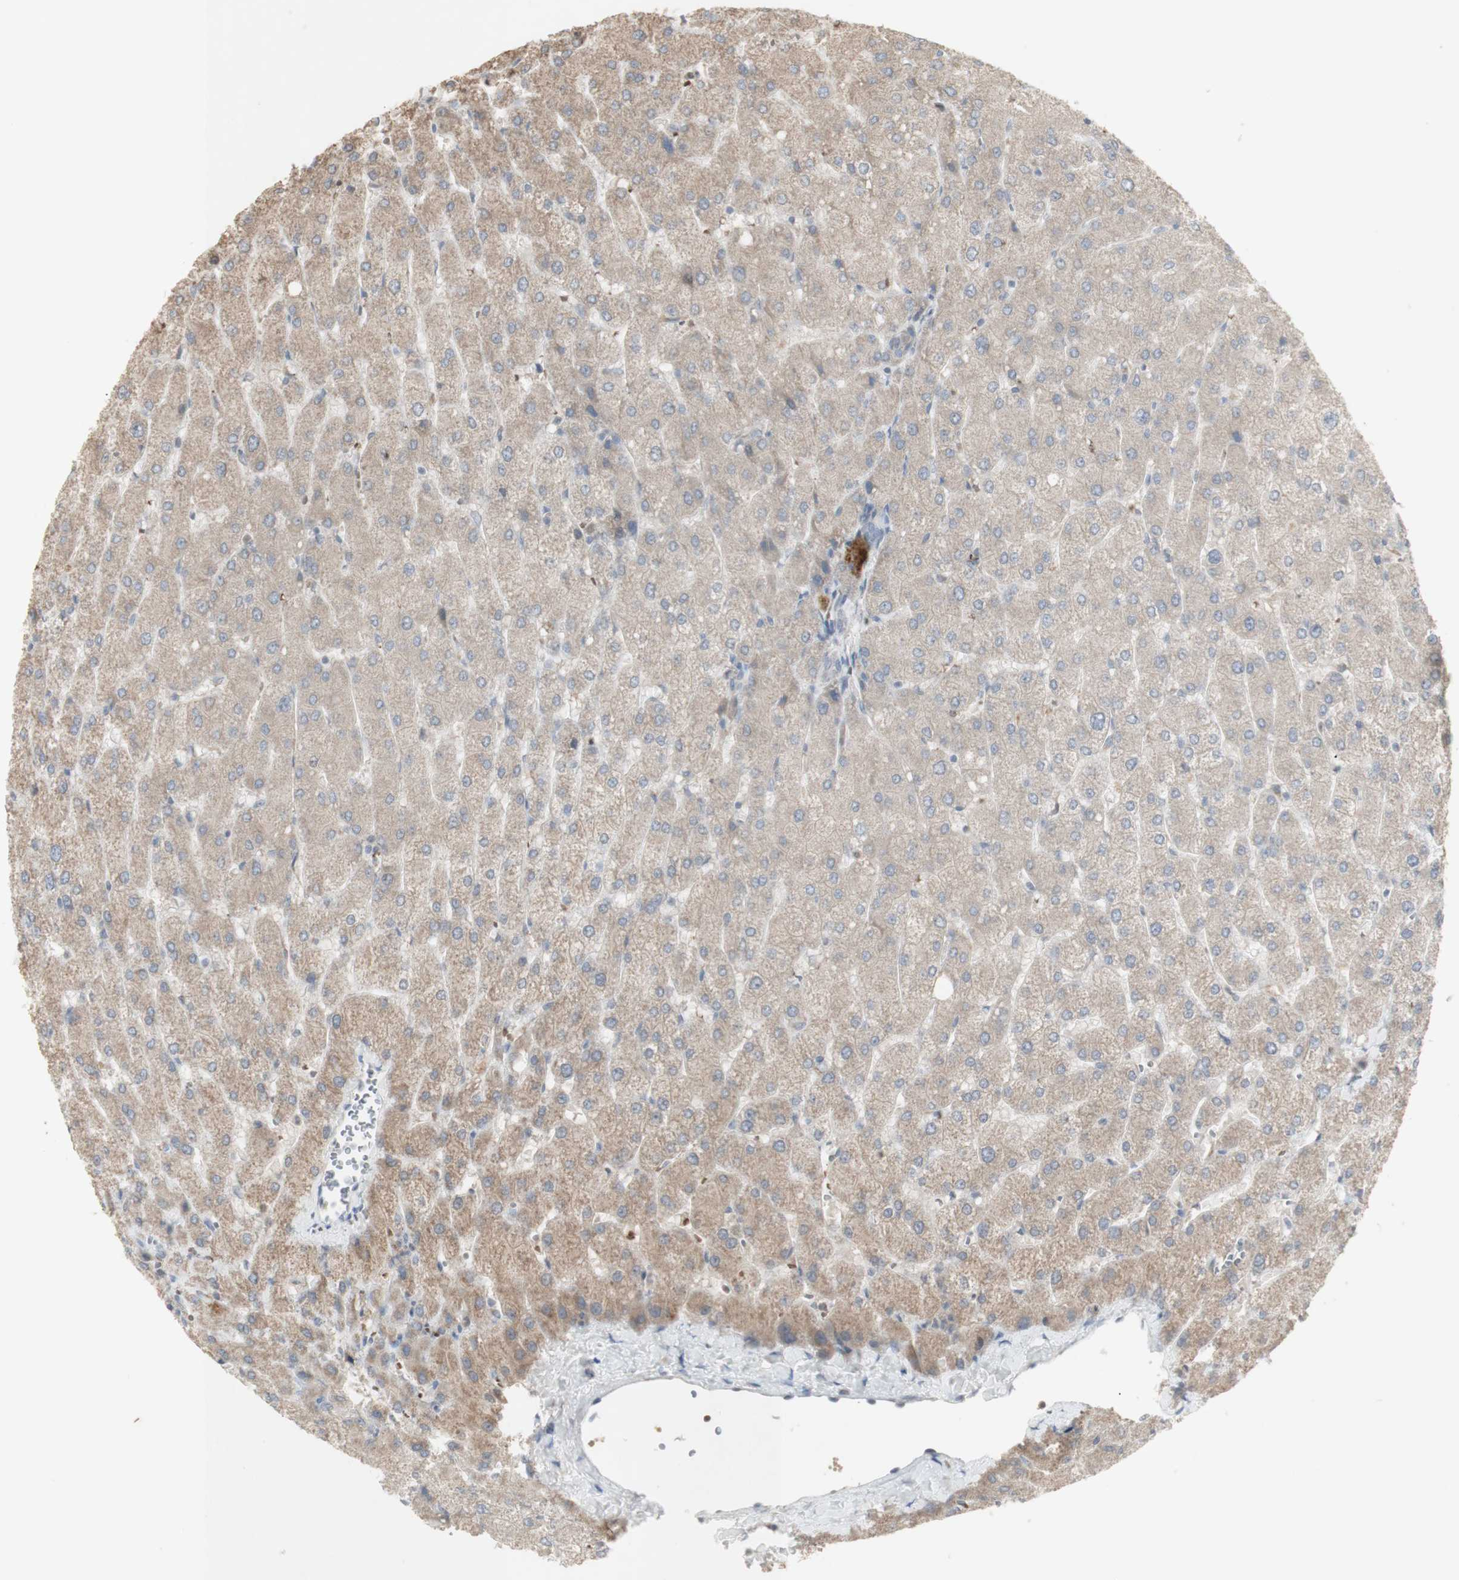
{"staining": {"intensity": "negative", "quantity": "none", "location": "none"}, "tissue": "liver", "cell_type": "Cholangiocytes", "image_type": "normal", "snomed": [{"axis": "morphology", "description": "Normal tissue, NOS"}, {"axis": "topography", "description": "Liver"}], "caption": "The photomicrograph reveals no significant staining in cholangiocytes of liver.", "gene": "INS", "patient": {"sex": "male", "age": 55}}